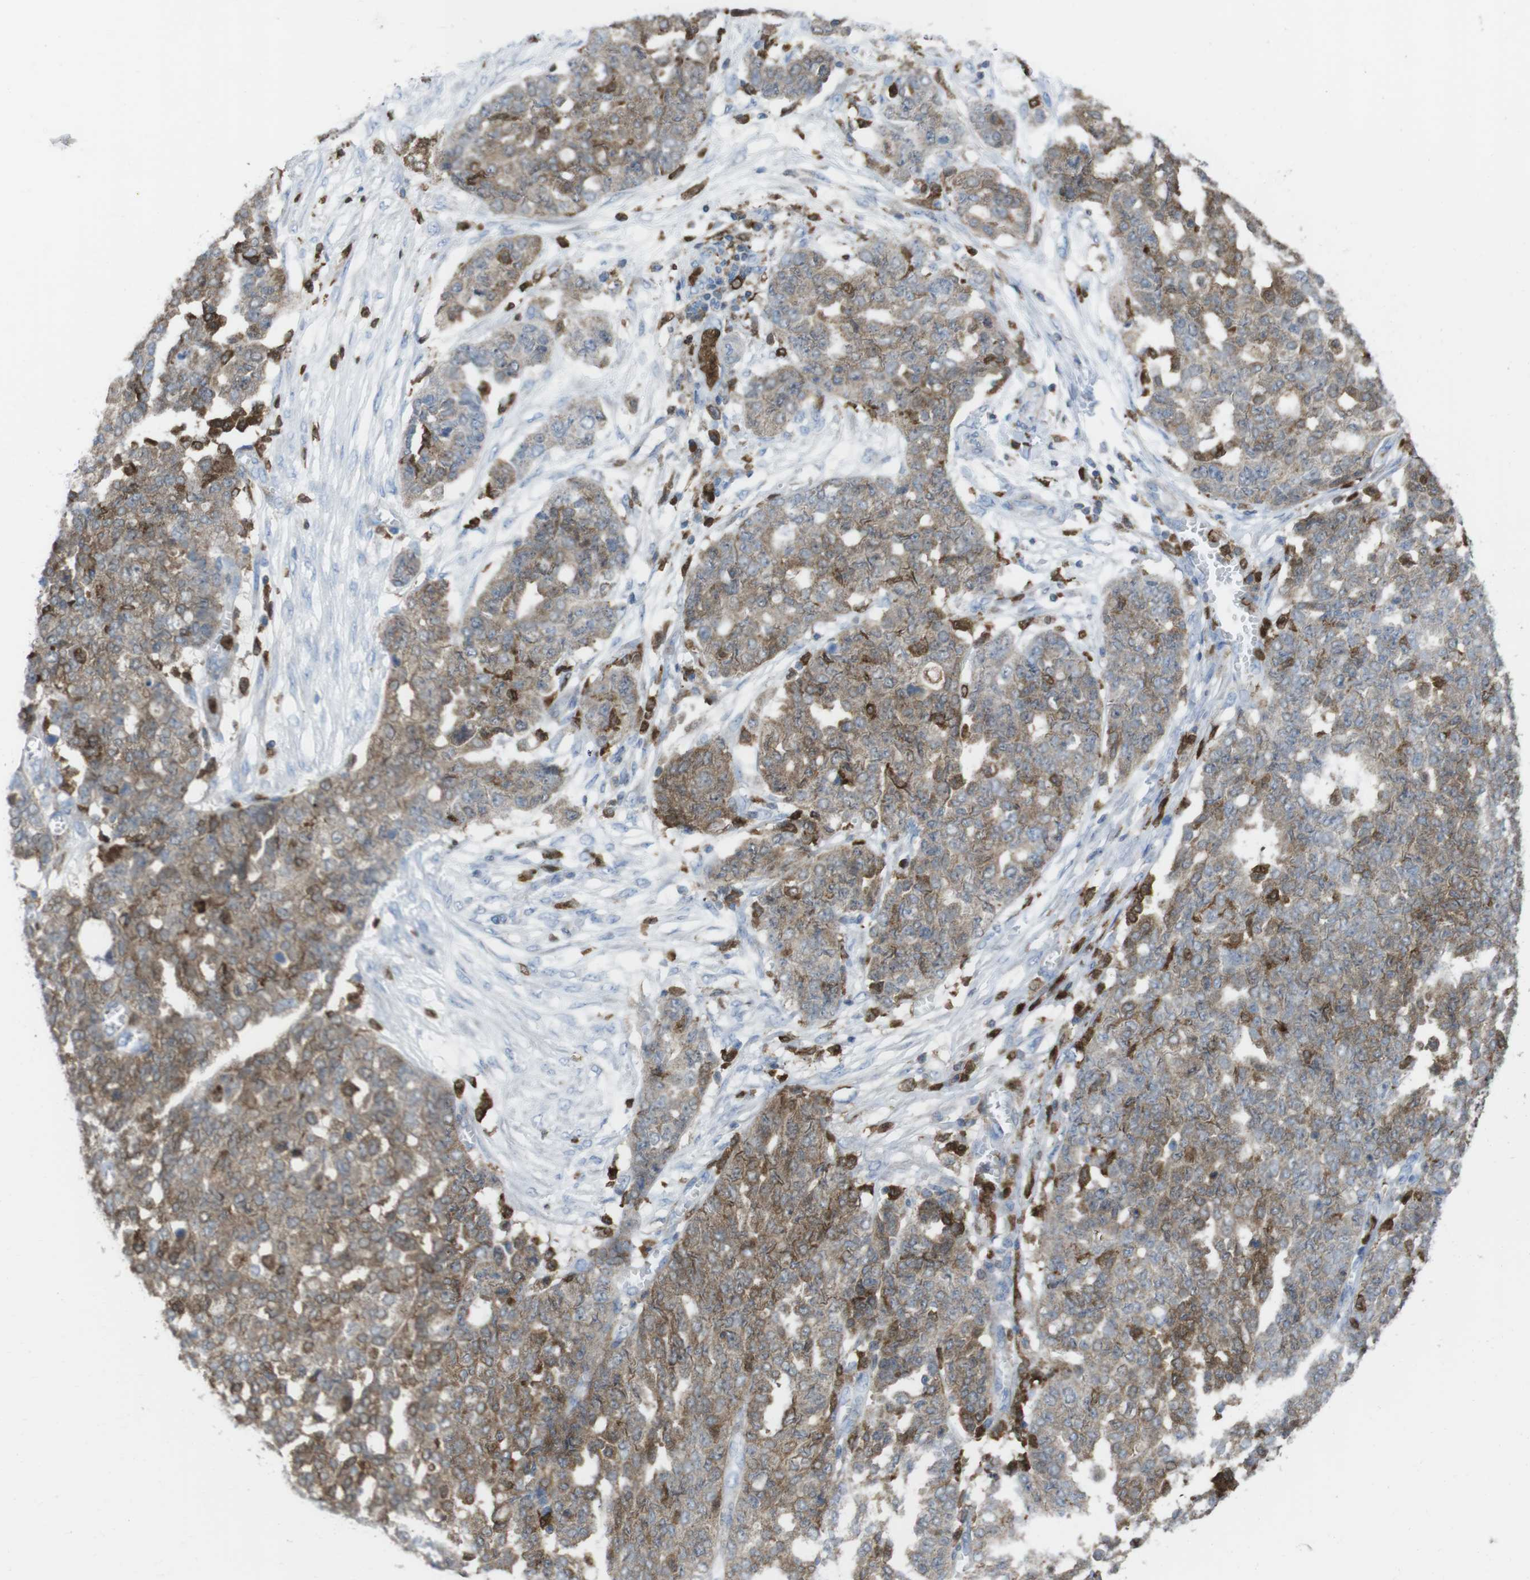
{"staining": {"intensity": "moderate", "quantity": ">75%", "location": "cytoplasmic/membranous"}, "tissue": "ovarian cancer", "cell_type": "Tumor cells", "image_type": "cancer", "snomed": [{"axis": "morphology", "description": "Cystadenocarcinoma, serous, NOS"}, {"axis": "topography", "description": "Soft tissue"}, {"axis": "topography", "description": "Ovary"}], "caption": "Immunohistochemical staining of ovarian cancer shows medium levels of moderate cytoplasmic/membranous protein expression in about >75% of tumor cells.", "gene": "PRKCD", "patient": {"sex": "female", "age": 57}}